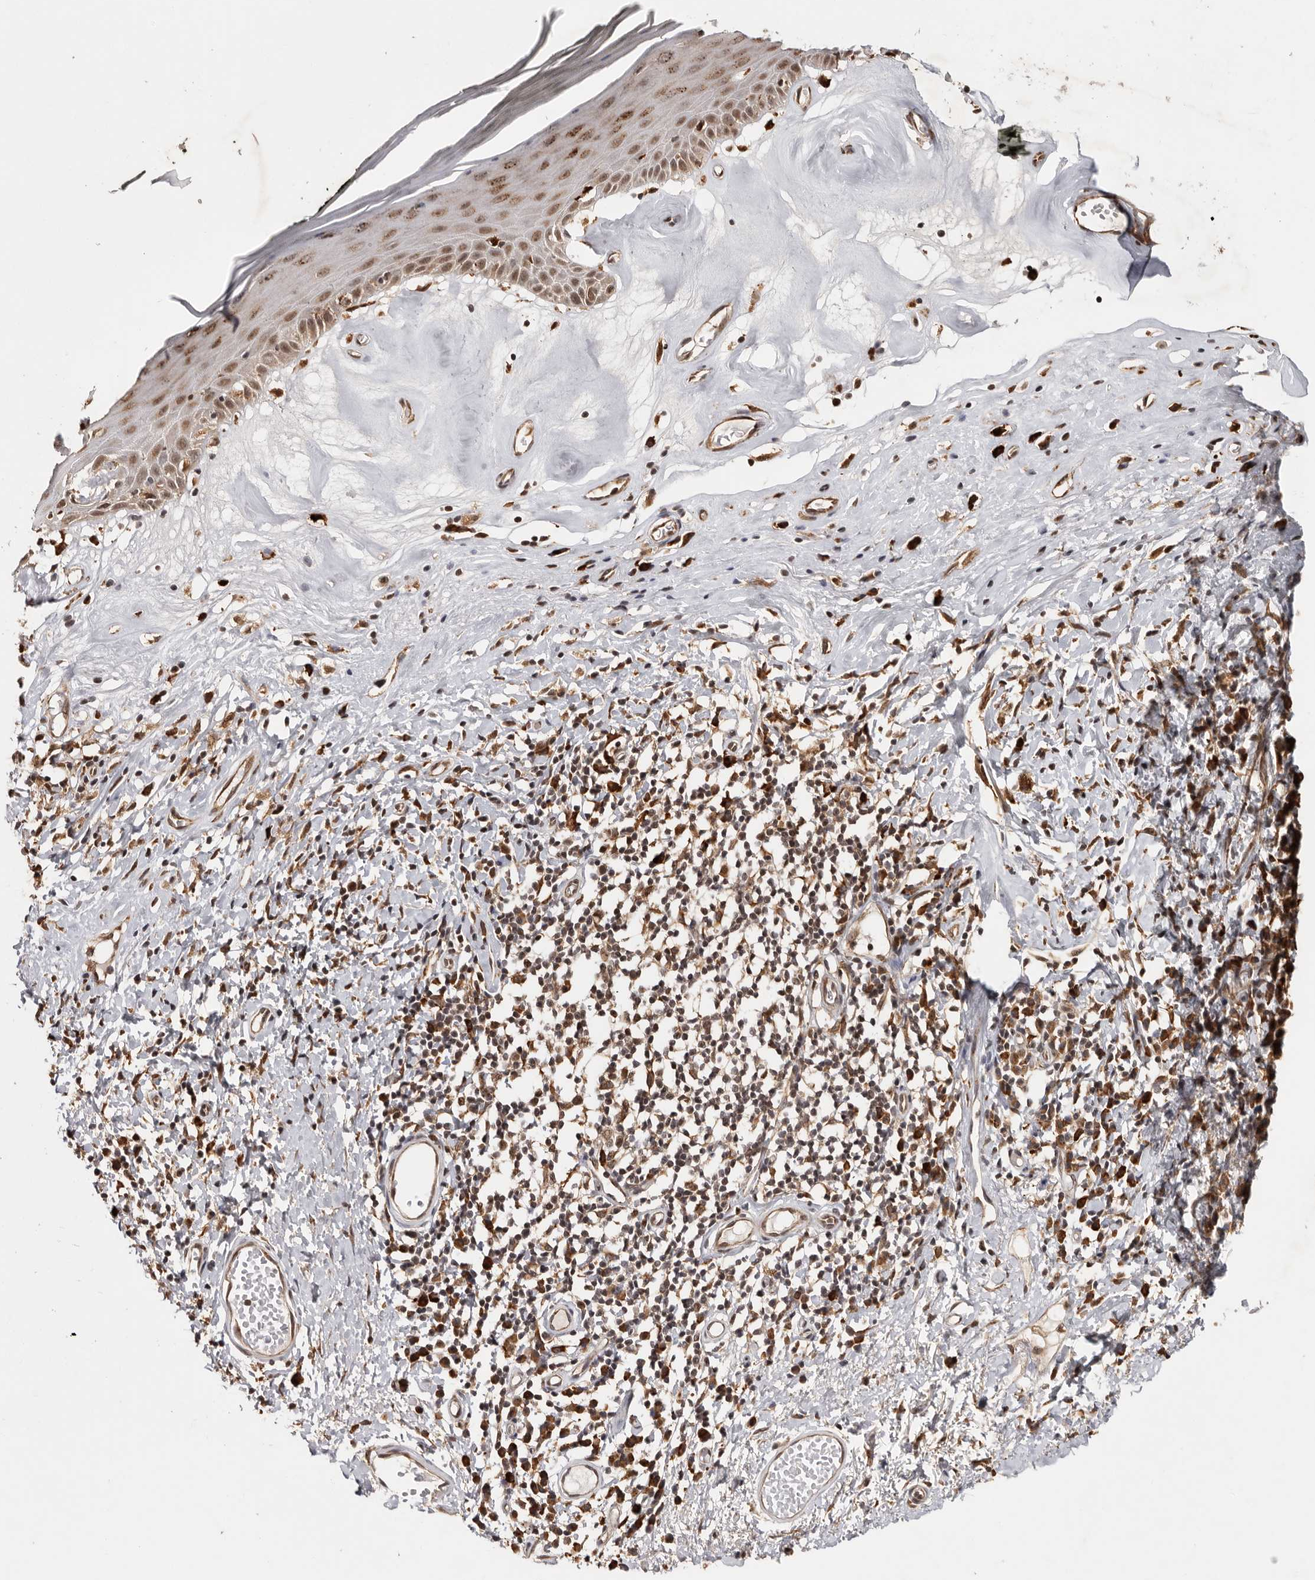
{"staining": {"intensity": "moderate", "quantity": ">75%", "location": "cytoplasmic/membranous,nuclear"}, "tissue": "skin", "cell_type": "Epidermal cells", "image_type": "normal", "snomed": [{"axis": "morphology", "description": "Normal tissue, NOS"}, {"axis": "morphology", "description": "Inflammation, NOS"}, {"axis": "topography", "description": "Vulva"}], "caption": "Brown immunohistochemical staining in benign human skin shows moderate cytoplasmic/membranous,nuclear staining in about >75% of epidermal cells.", "gene": "ZNF83", "patient": {"sex": "female", "age": 84}}